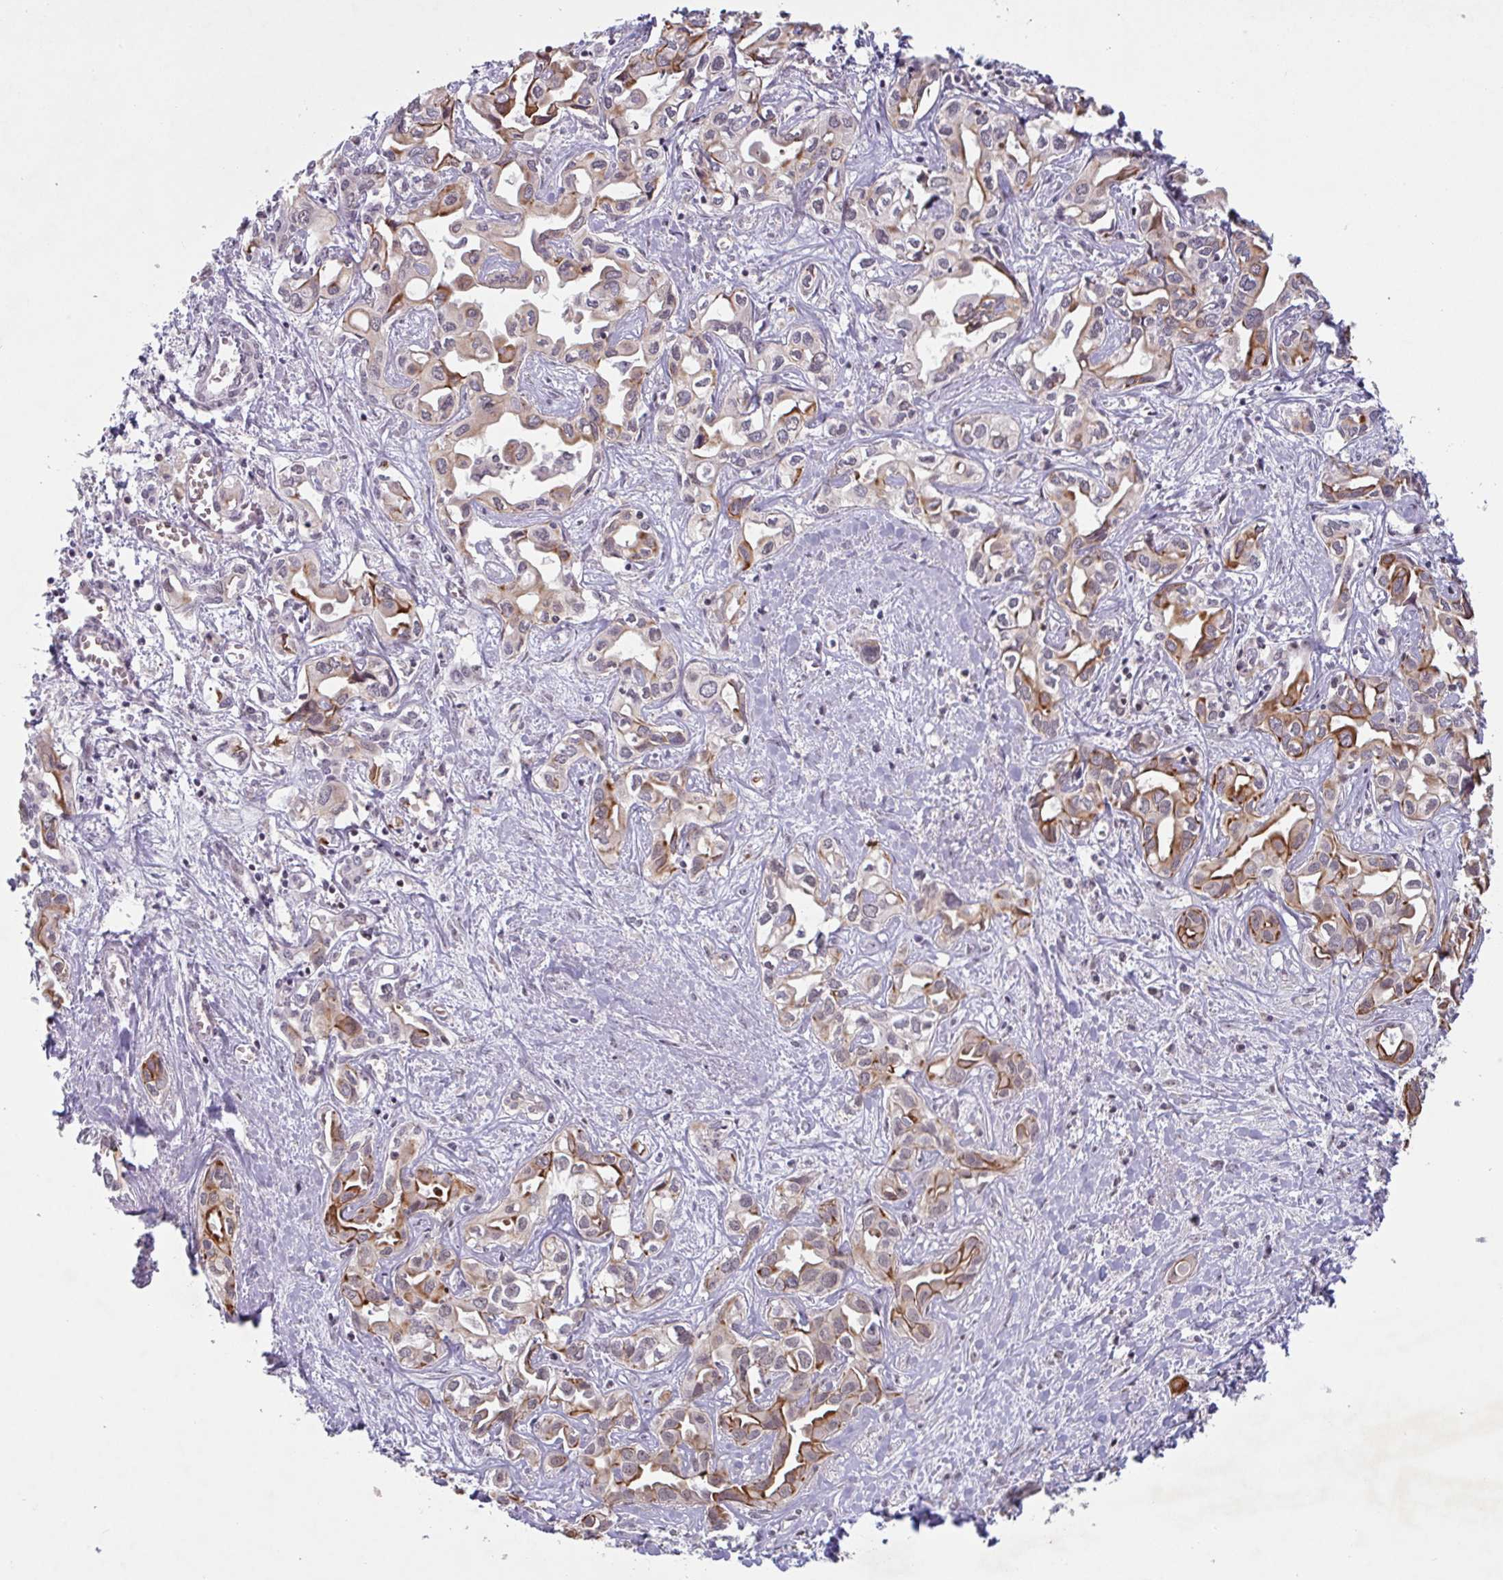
{"staining": {"intensity": "moderate", "quantity": "25%-75%", "location": "cytoplasmic/membranous"}, "tissue": "liver cancer", "cell_type": "Tumor cells", "image_type": "cancer", "snomed": [{"axis": "morphology", "description": "Cholangiocarcinoma"}, {"axis": "topography", "description": "Liver"}], "caption": "High-power microscopy captured an IHC micrograph of liver cancer (cholangiocarcinoma), revealing moderate cytoplasmic/membranous positivity in about 25%-75% of tumor cells. Using DAB (brown) and hematoxylin (blue) stains, captured at high magnification using brightfield microscopy.", "gene": "NLRP13", "patient": {"sex": "female", "age": 64}}